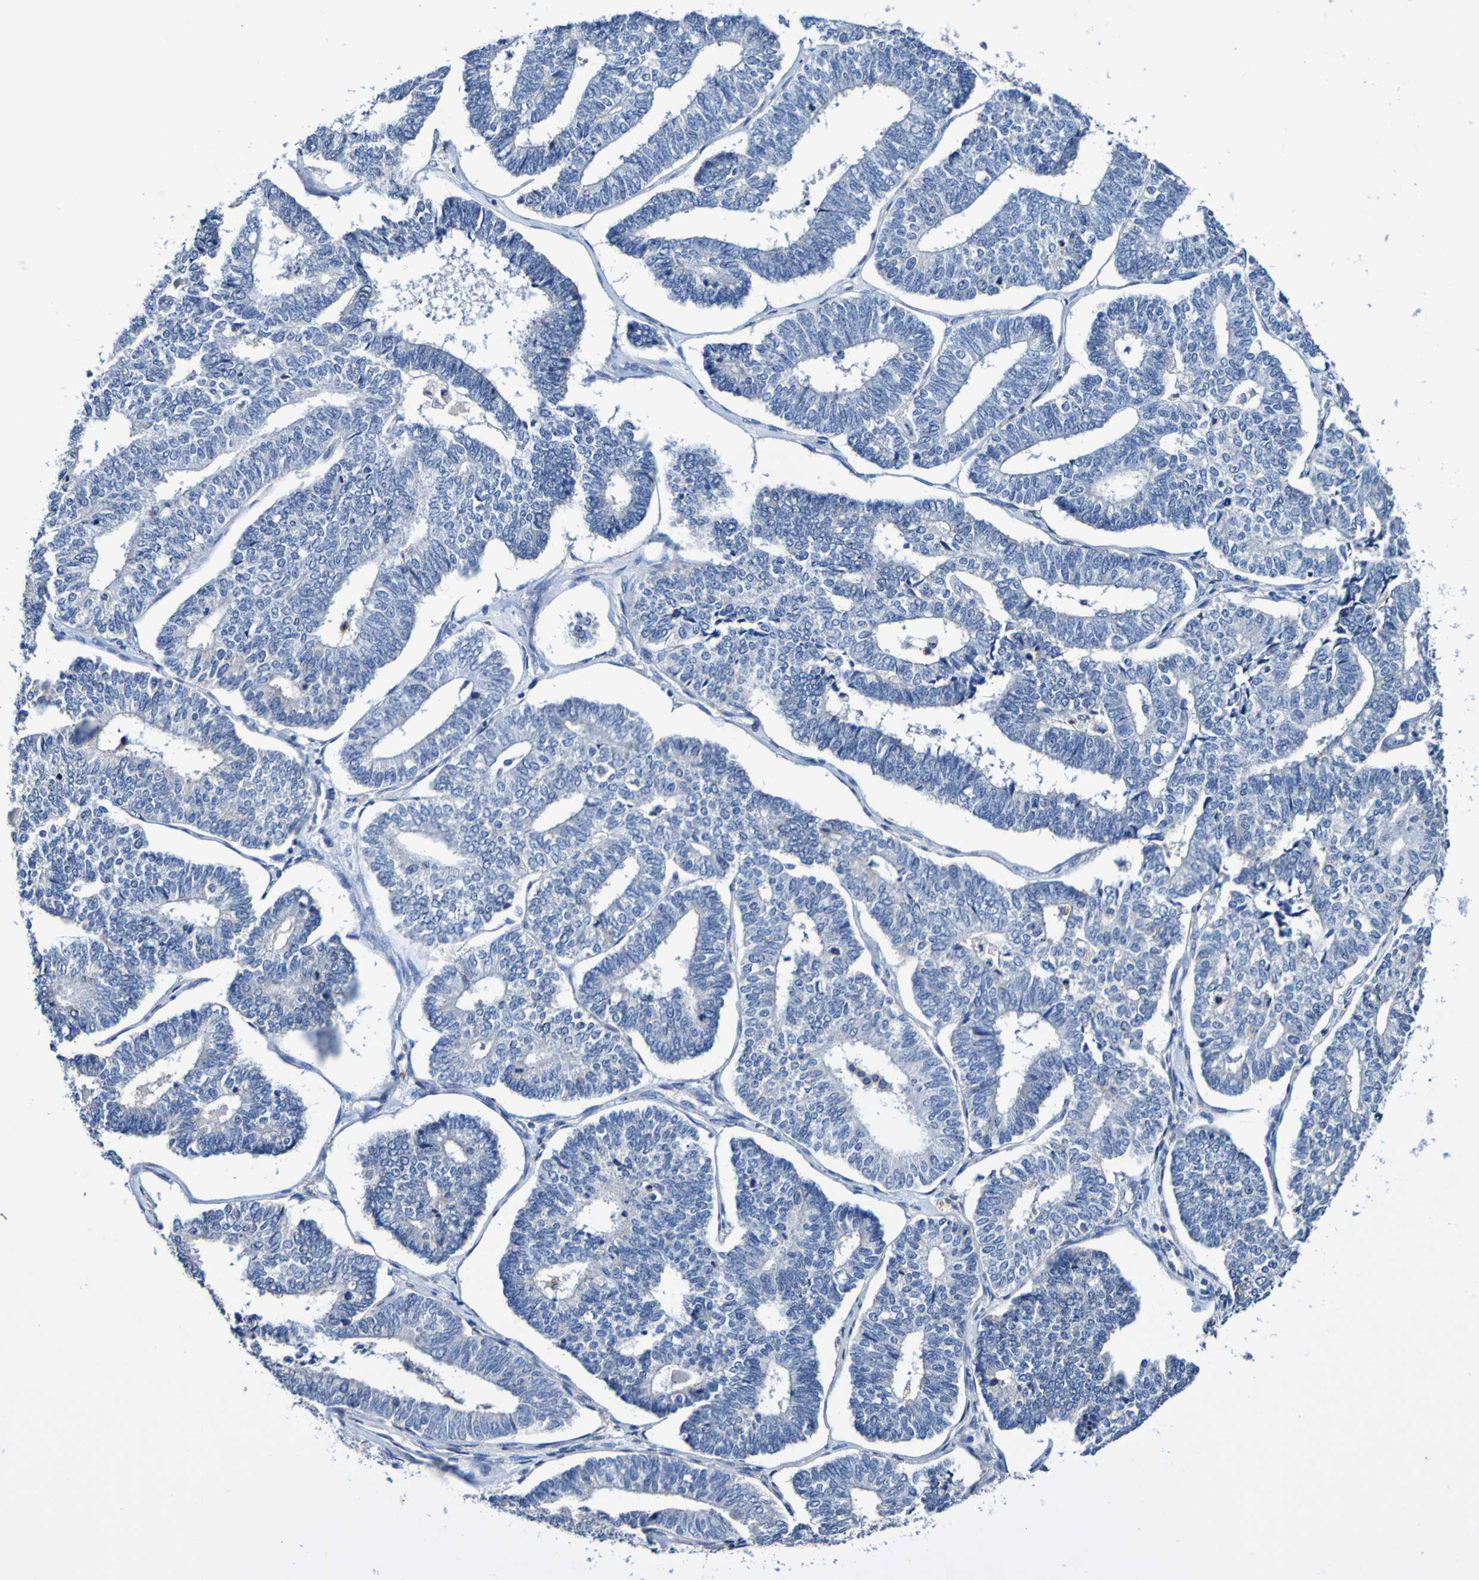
{"staining": {"intensity": "negative", "quantity": "none", "location": "none"}, "tissue": "endometrial cancer", "cell_type": "Tumor cells", "image_type": "cancer", "snomed": [{"axis": "morphology", "description": "Adenocarcinoma, NOS"}, {"axis": "topography", "description": "Endometrium"}], "caption": "High magnification brightfield microscopy of endometrial adenocarcinoma stained with DAB (brown) and counterstained with hematoxylin (blue): tumor cells show no significant staining. Brightfield microscopy of immunohistochemistry (IHC) stained with DAB (brown) and hematoxylin (blue), captured at high magnification.", "gene": "ACVR1C", "patient": {"sex": "female", "age": 70}}